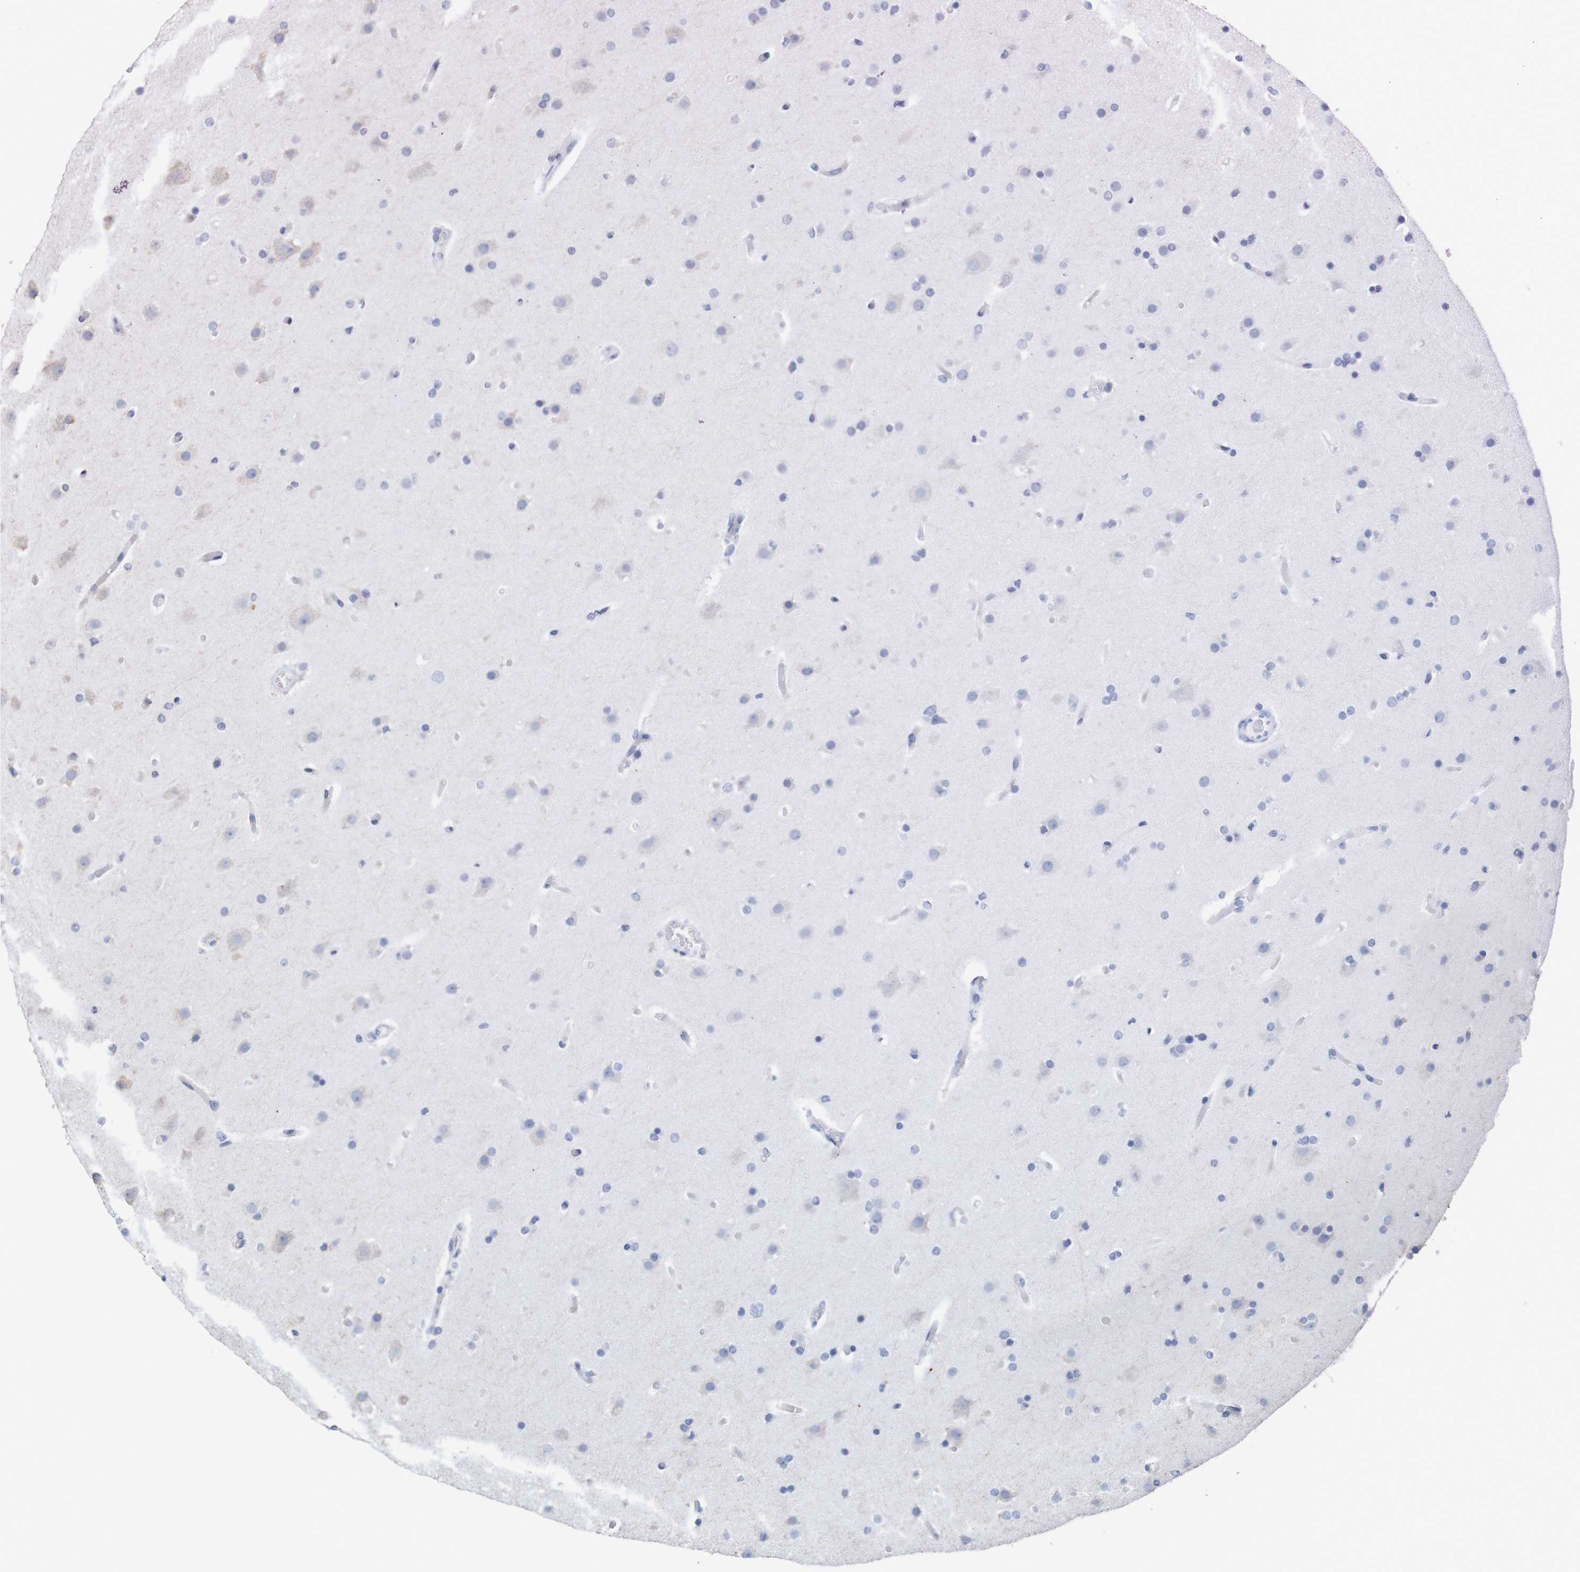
{"staining": {"intensity": "negative", "quantity": "none", "location": "none"}, "tissue": "glioma", "cell_type": "Tumor cells", "image_type": "cancer", "snomed": [{"axis": "morphology", "description": "Glioma, malignant, High grade"}, {"axis": "topography", "description": "Cerebral cortex"}], "caption": "Immunohistochemistry image of glioma stained for a protein (brown), which shows no expression in tumor cells.", "gene": "PDIA3", "patient": {"sex": "female", "age": 36}}